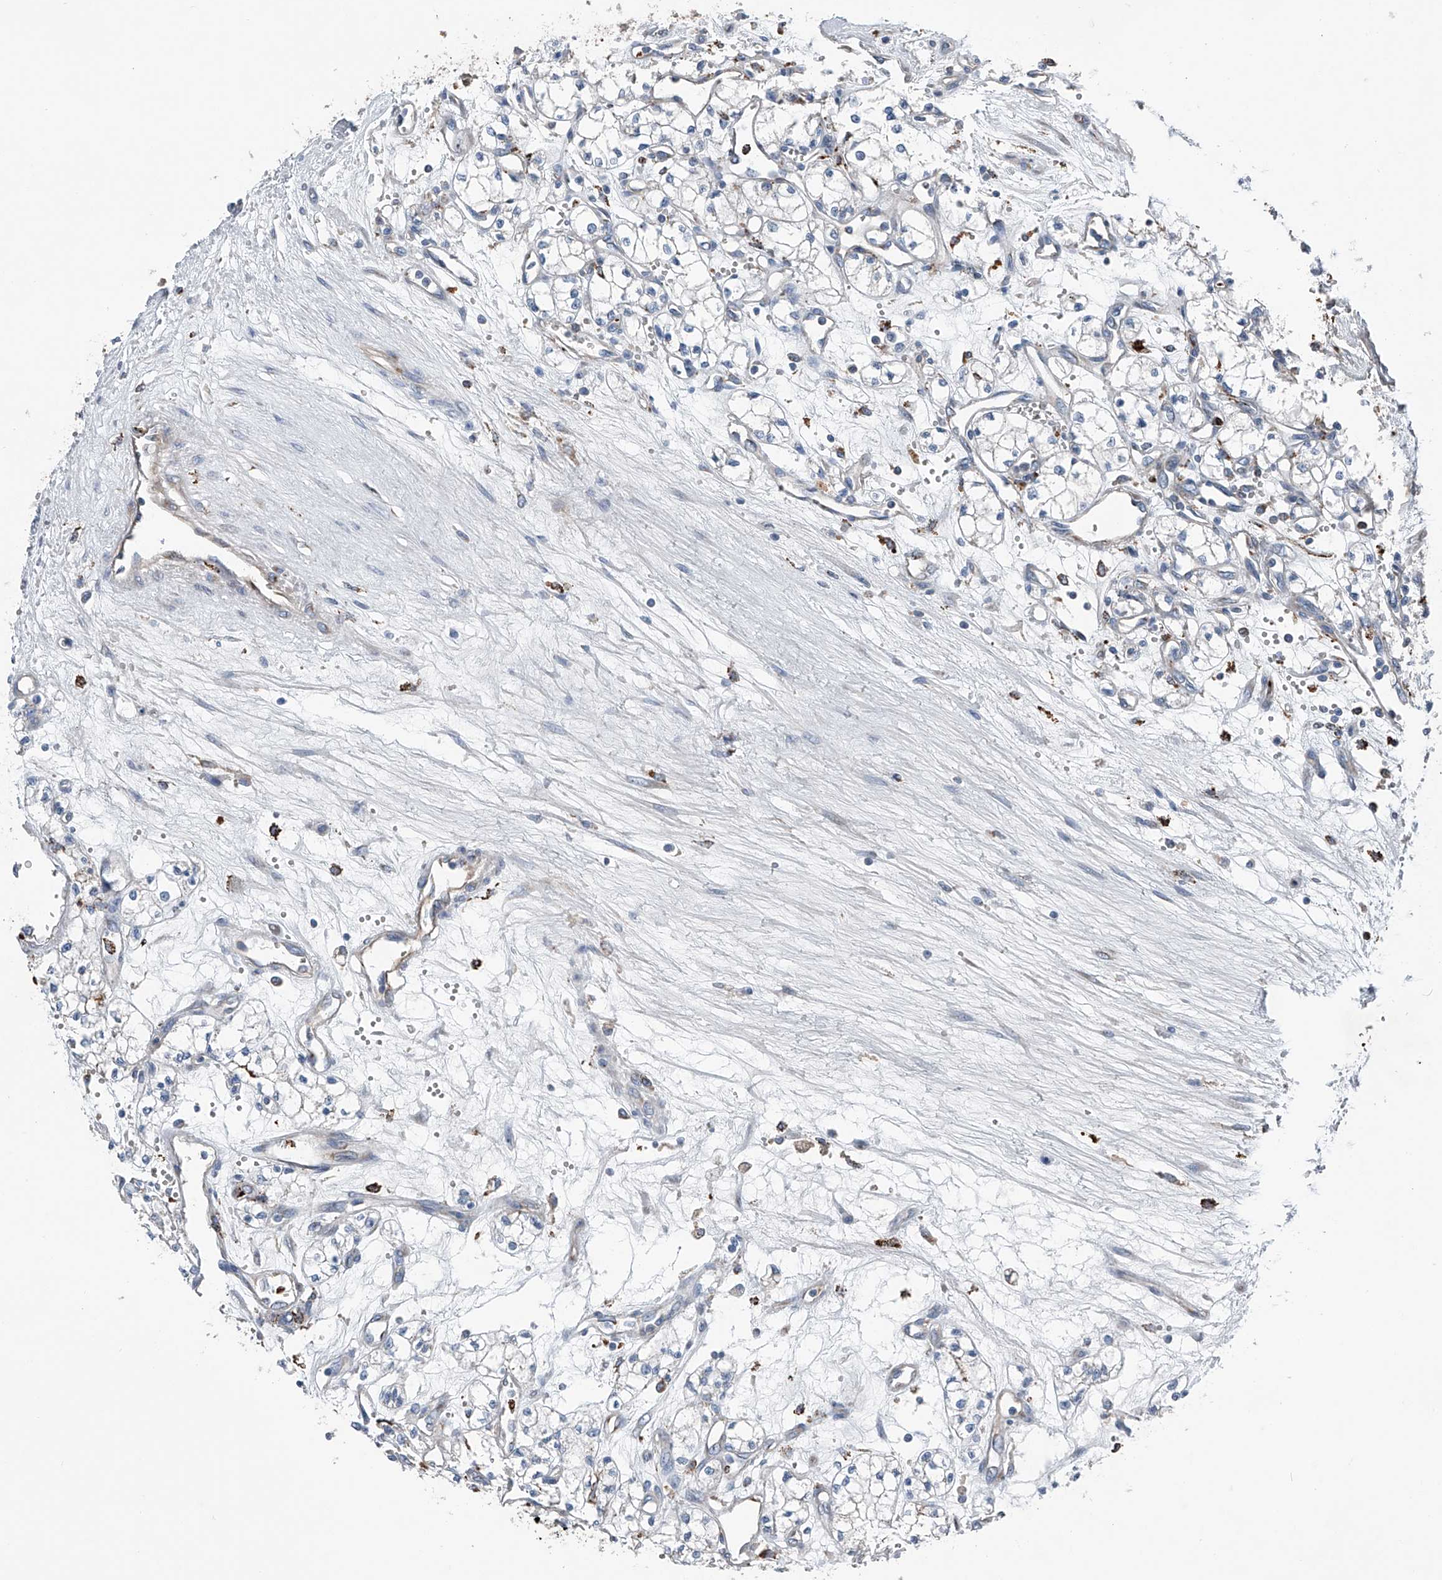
{"staining": {"intensity": "negative", "quantity": "none", "location": "none"}, "tissue": "renal cancer", "cell_type": "Tumor cells", "image_type": "cancer", "snomed": [{"axis": "morphology", "description": "Adenocarcinoma, NOS"}, {"axis": "topography", "description": "Kidney"}], "caption": "Tumor cells show no significant protein positivity in renal adenocarcinoma.", "gene": "ZNF772", "patient": {"sex": "male", "age": 59}}